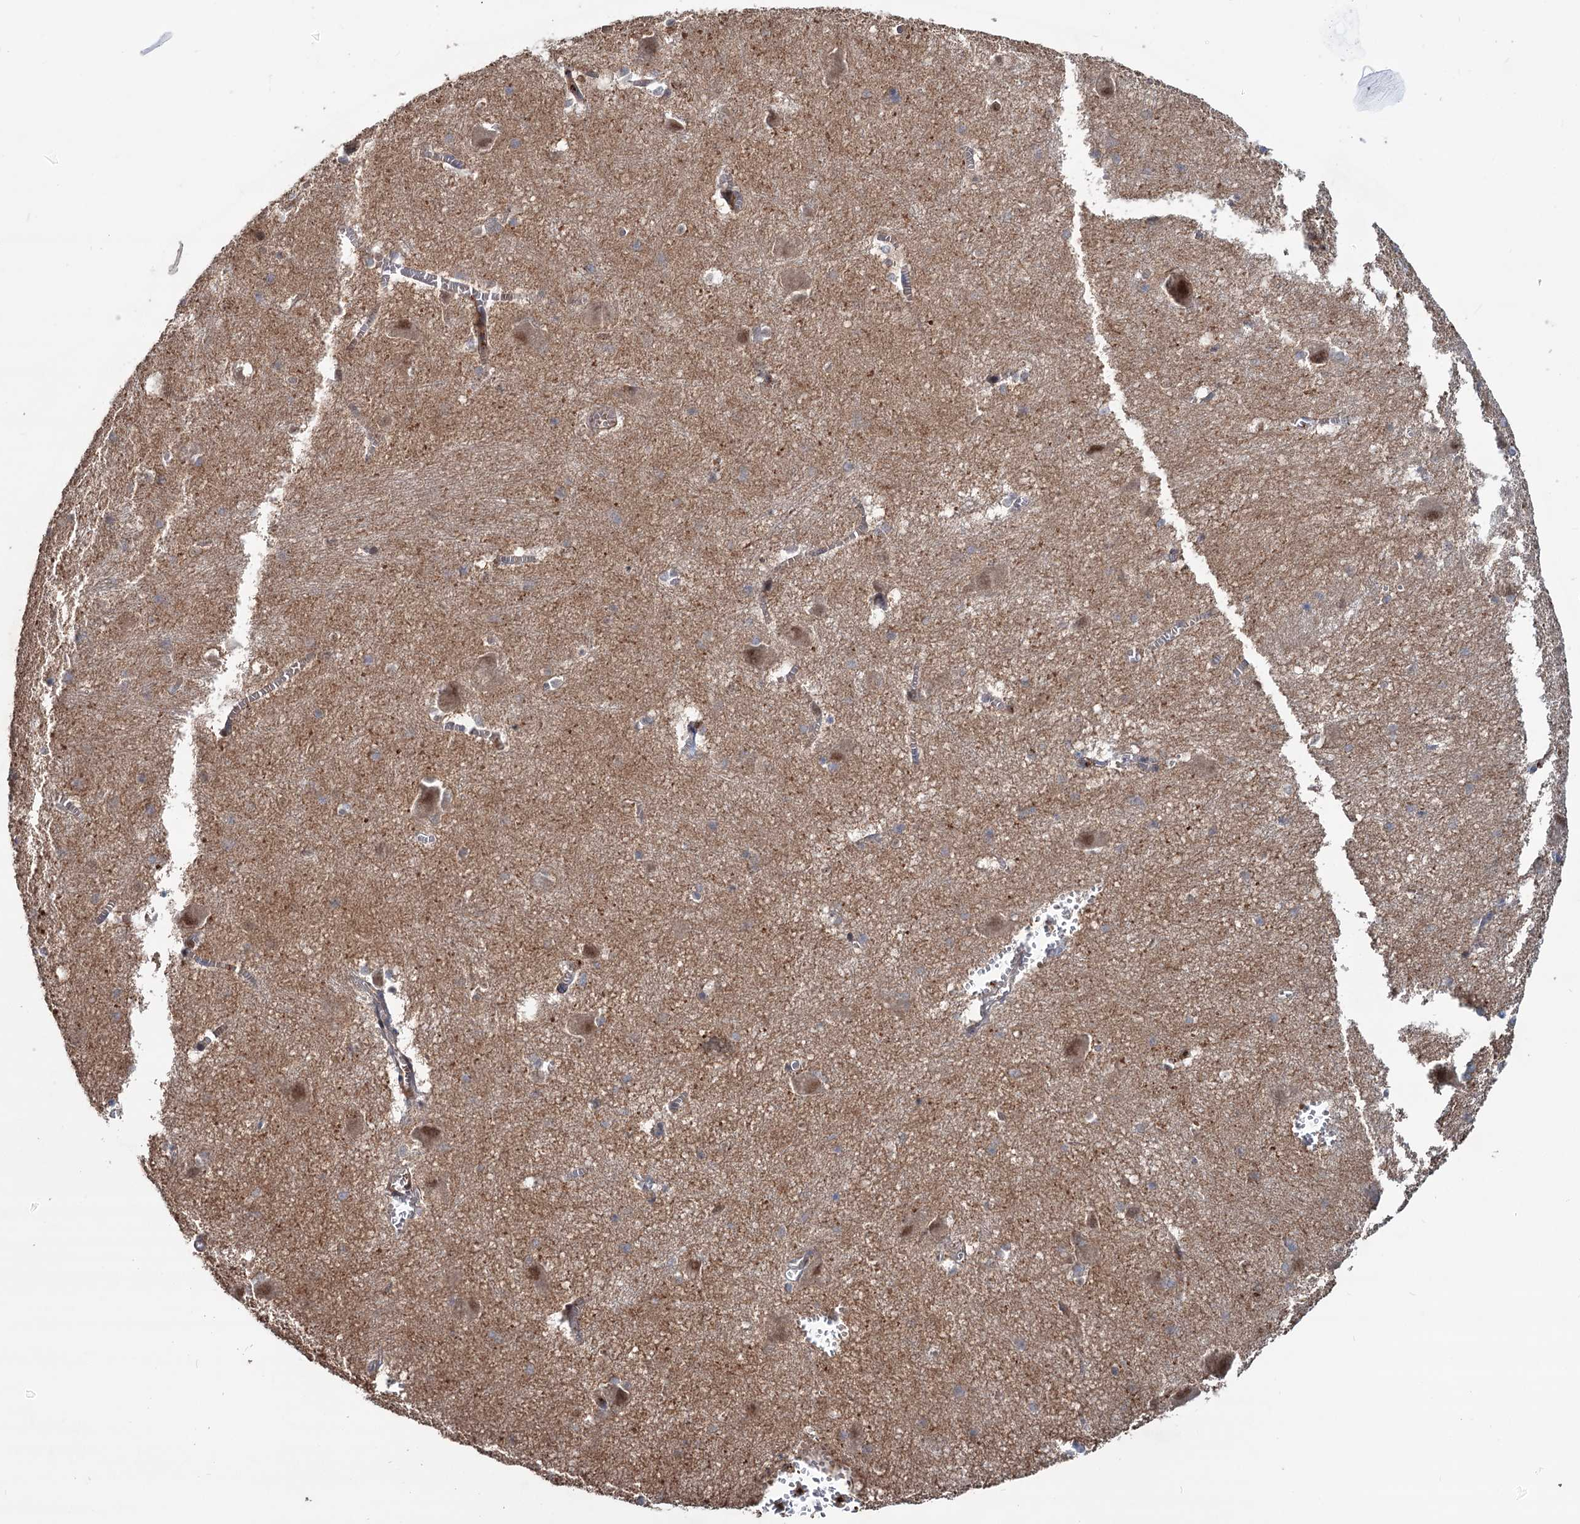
{"staining": {"intensity": "moderate", "quantity": "<25%", "location": "nuclear"}, "tissue": "caudate", "cell_type": "Glial cells", "image_type": "normal", "snomed": [{"axis": "morphology", "description": "Normal tissue, NOS"}, {"axis": "topography", "description": "Lateral ventricle wall"}], "caption": "High-magnification brightfield microscopy of unremarkable caudate stained with DAB (brown) and counterstained with hematoxylin (blue). glial cells exhibit moderate nuclear positivity is seen in about<25% of cells.", "gene": "GRIP1", "patient": {"sex": "male", "age": 37}}